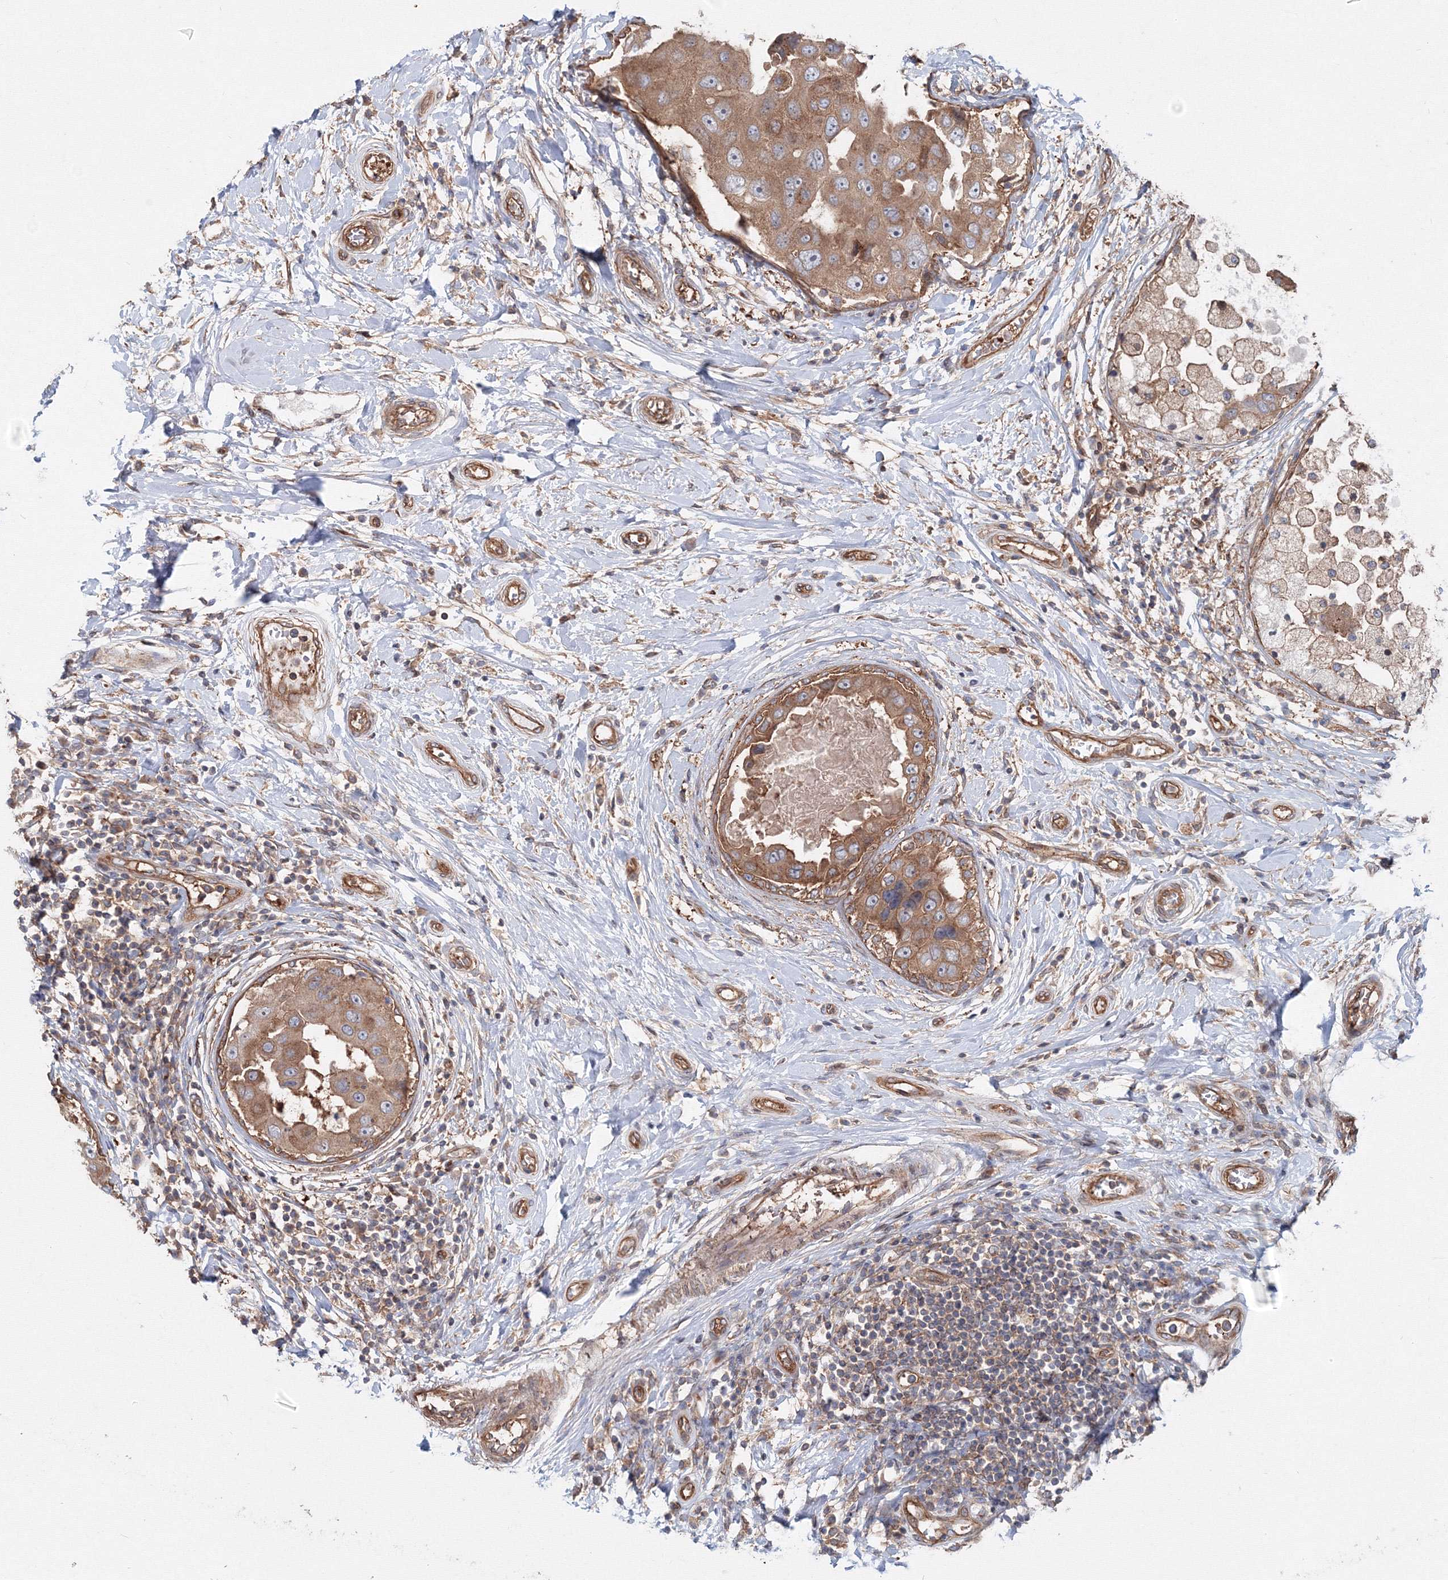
{"staining": {"intensity": "moderate", "quantity": ">75%", "location": "cytoplasmic/membranous"}, "tissue": "breast cancer", "cell_type": "Tumor cells", "image_type": "cancer", "snomed": [{"axis": "morphology", "description": "Duct carcinoma"}, {"axis": "topography", "description": "Breast"}], "caption": "Brown immunohistochemical staining in human invasive ductal carcinoma (breast) exhibits moderate cytoplasmic/membranous positivity in about >75% of tumor cells. The staining is performed using DAB brown chromogen to label protein expression. The nuclei are counter-stained blue using hematoxylin.", "gene": "EXOC1", "patient": {"sex": "female", "age": 27}}